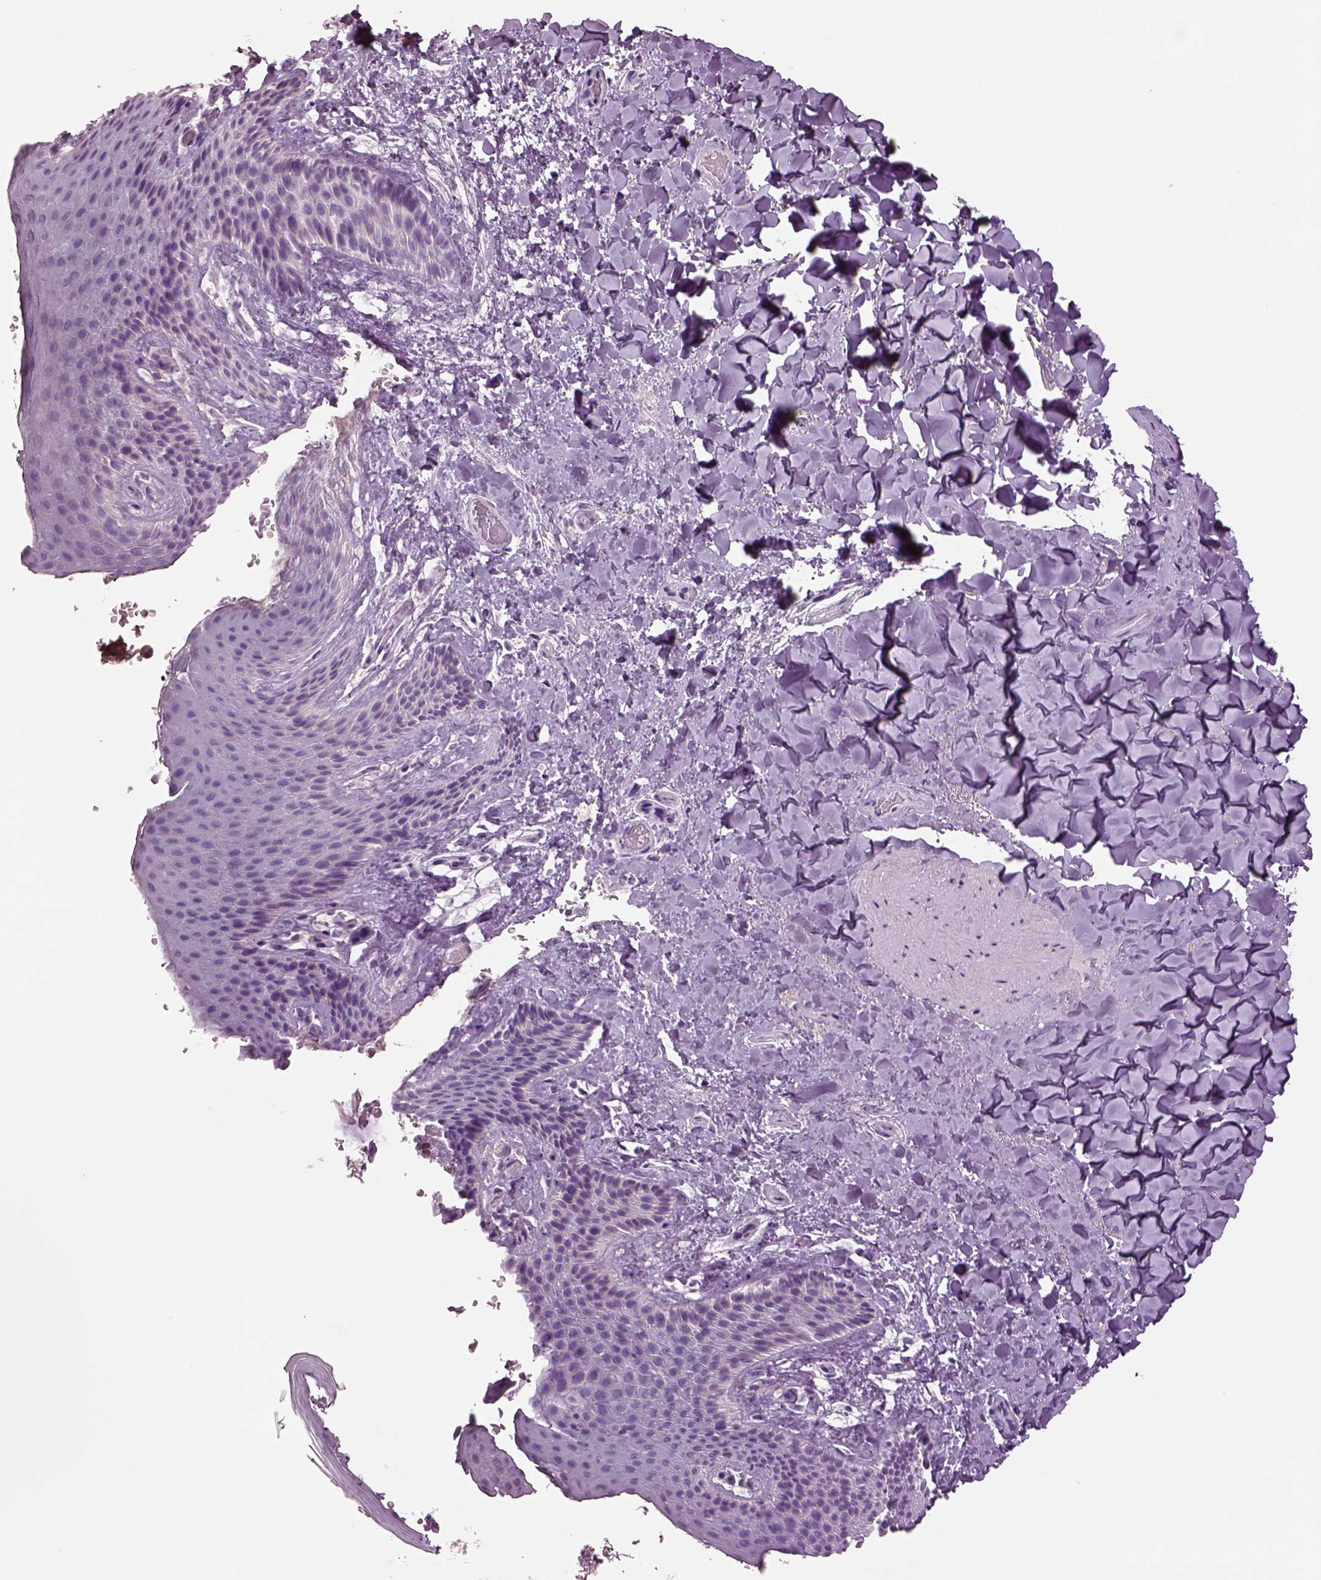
{"staining": {"intensity": "negative", "quantity": "none", "location": "none"}, "tissue": "skin", "cell_type": "Epidermal cells", "image_type": "normal", "snomed": [{"axis": "morphology", "description": "Normal tissue, NOS"}, {"axis": "topography", "description": "Anal"}], "caption": "Immunohistochemistry (IHC) of unremarkable skin shows no expression in epidermal cells.", "gene": "CLPSL1", "patient": {"sex": "male", "age": 36}}